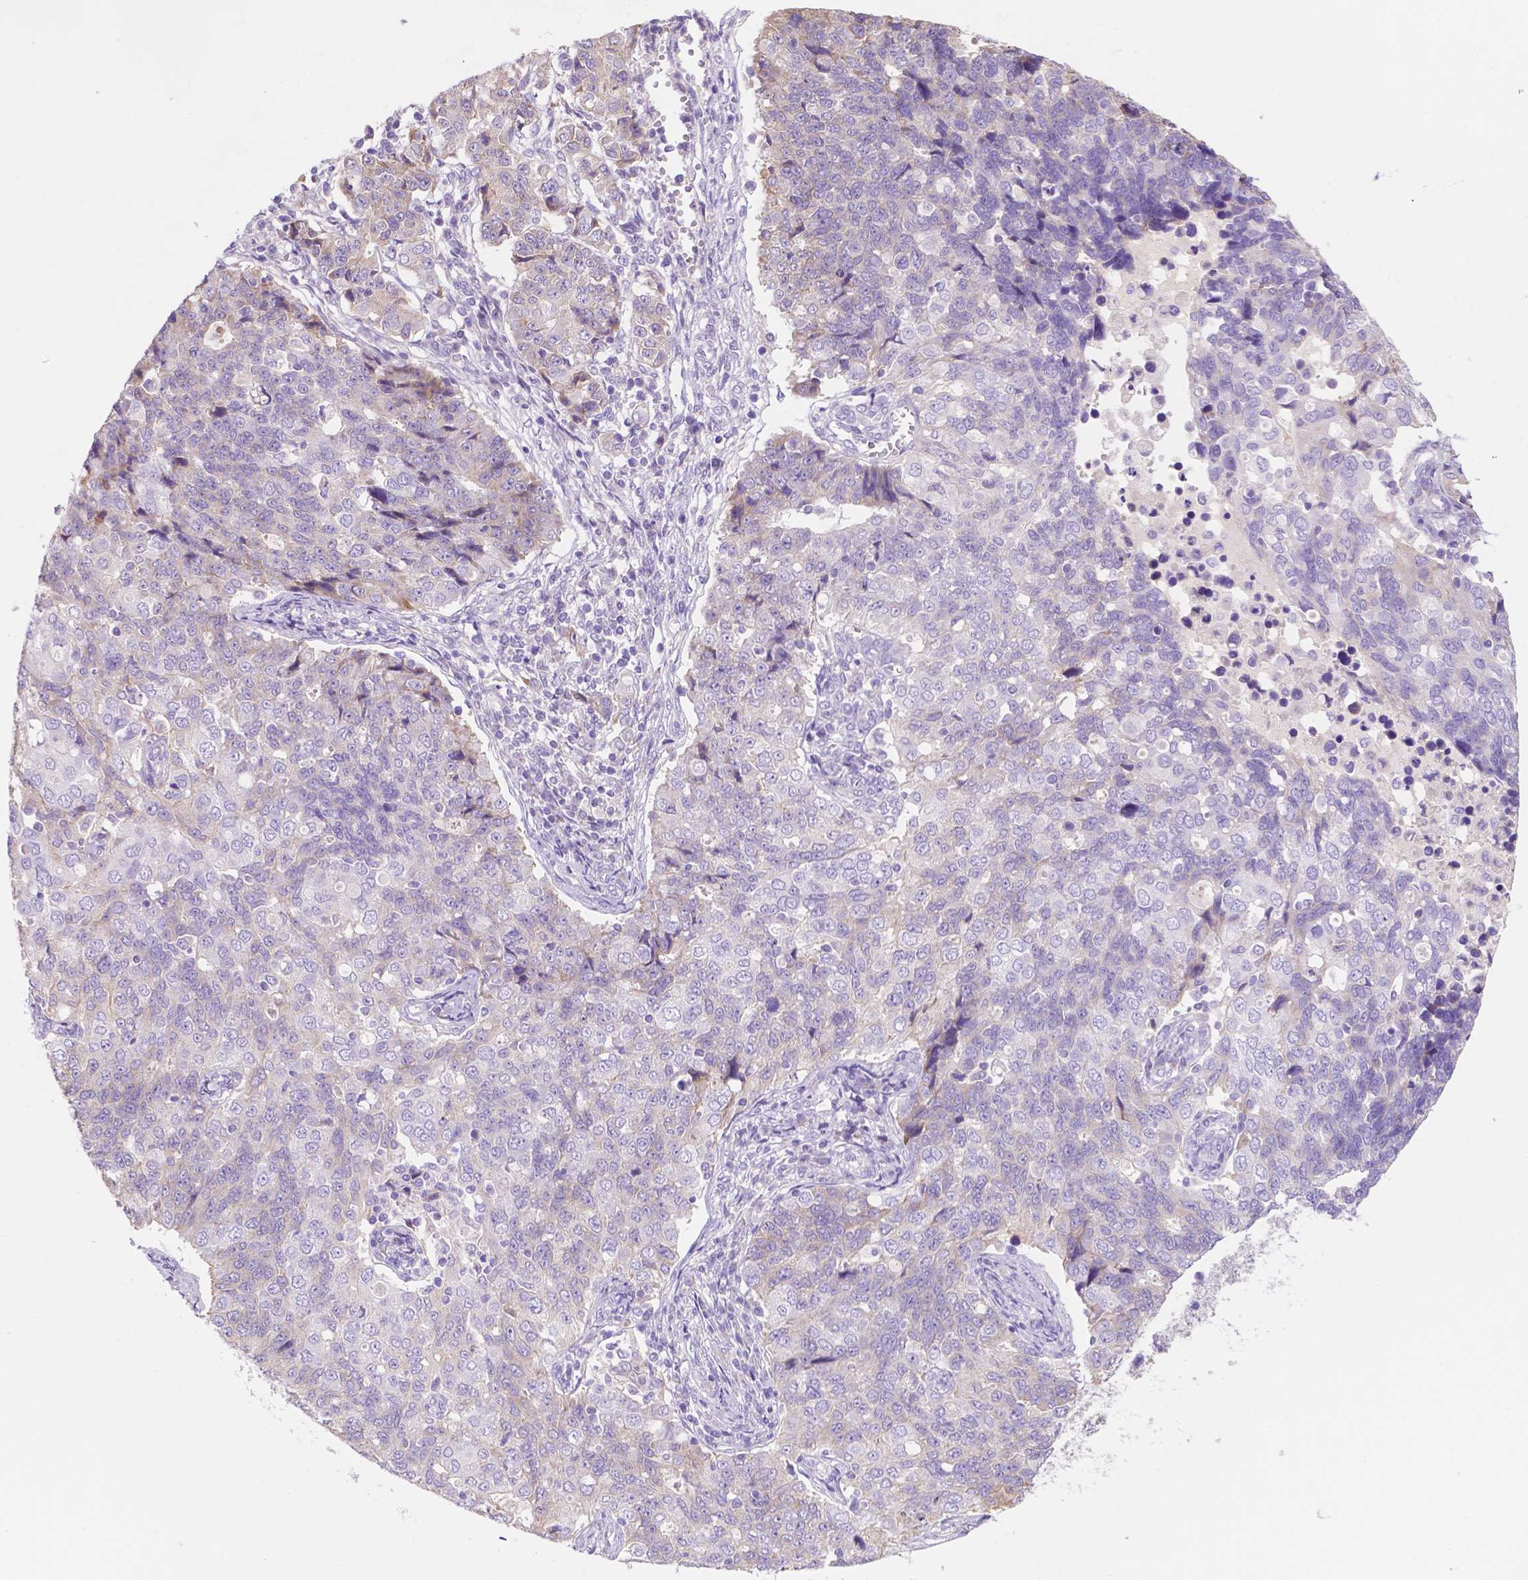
{"staining": {"intensity": "negative", "quantity": "none", "location": "none"}, "tissue": "endometrial cancer", "cell_type": "Tumor cells", "image_type": "cancer", "snomed": [{"axis": "morphology", "description": "Adenocarcinoma, NOS"}, {"axis": "topography", "description": "Endometrium"}], "caption": "Tumor cells are negative for brown protein staining in endometrial cancer (adenocarcinoma).", "gene": "CEACAM7", "patient": {"sex": "female", "age": 43}}